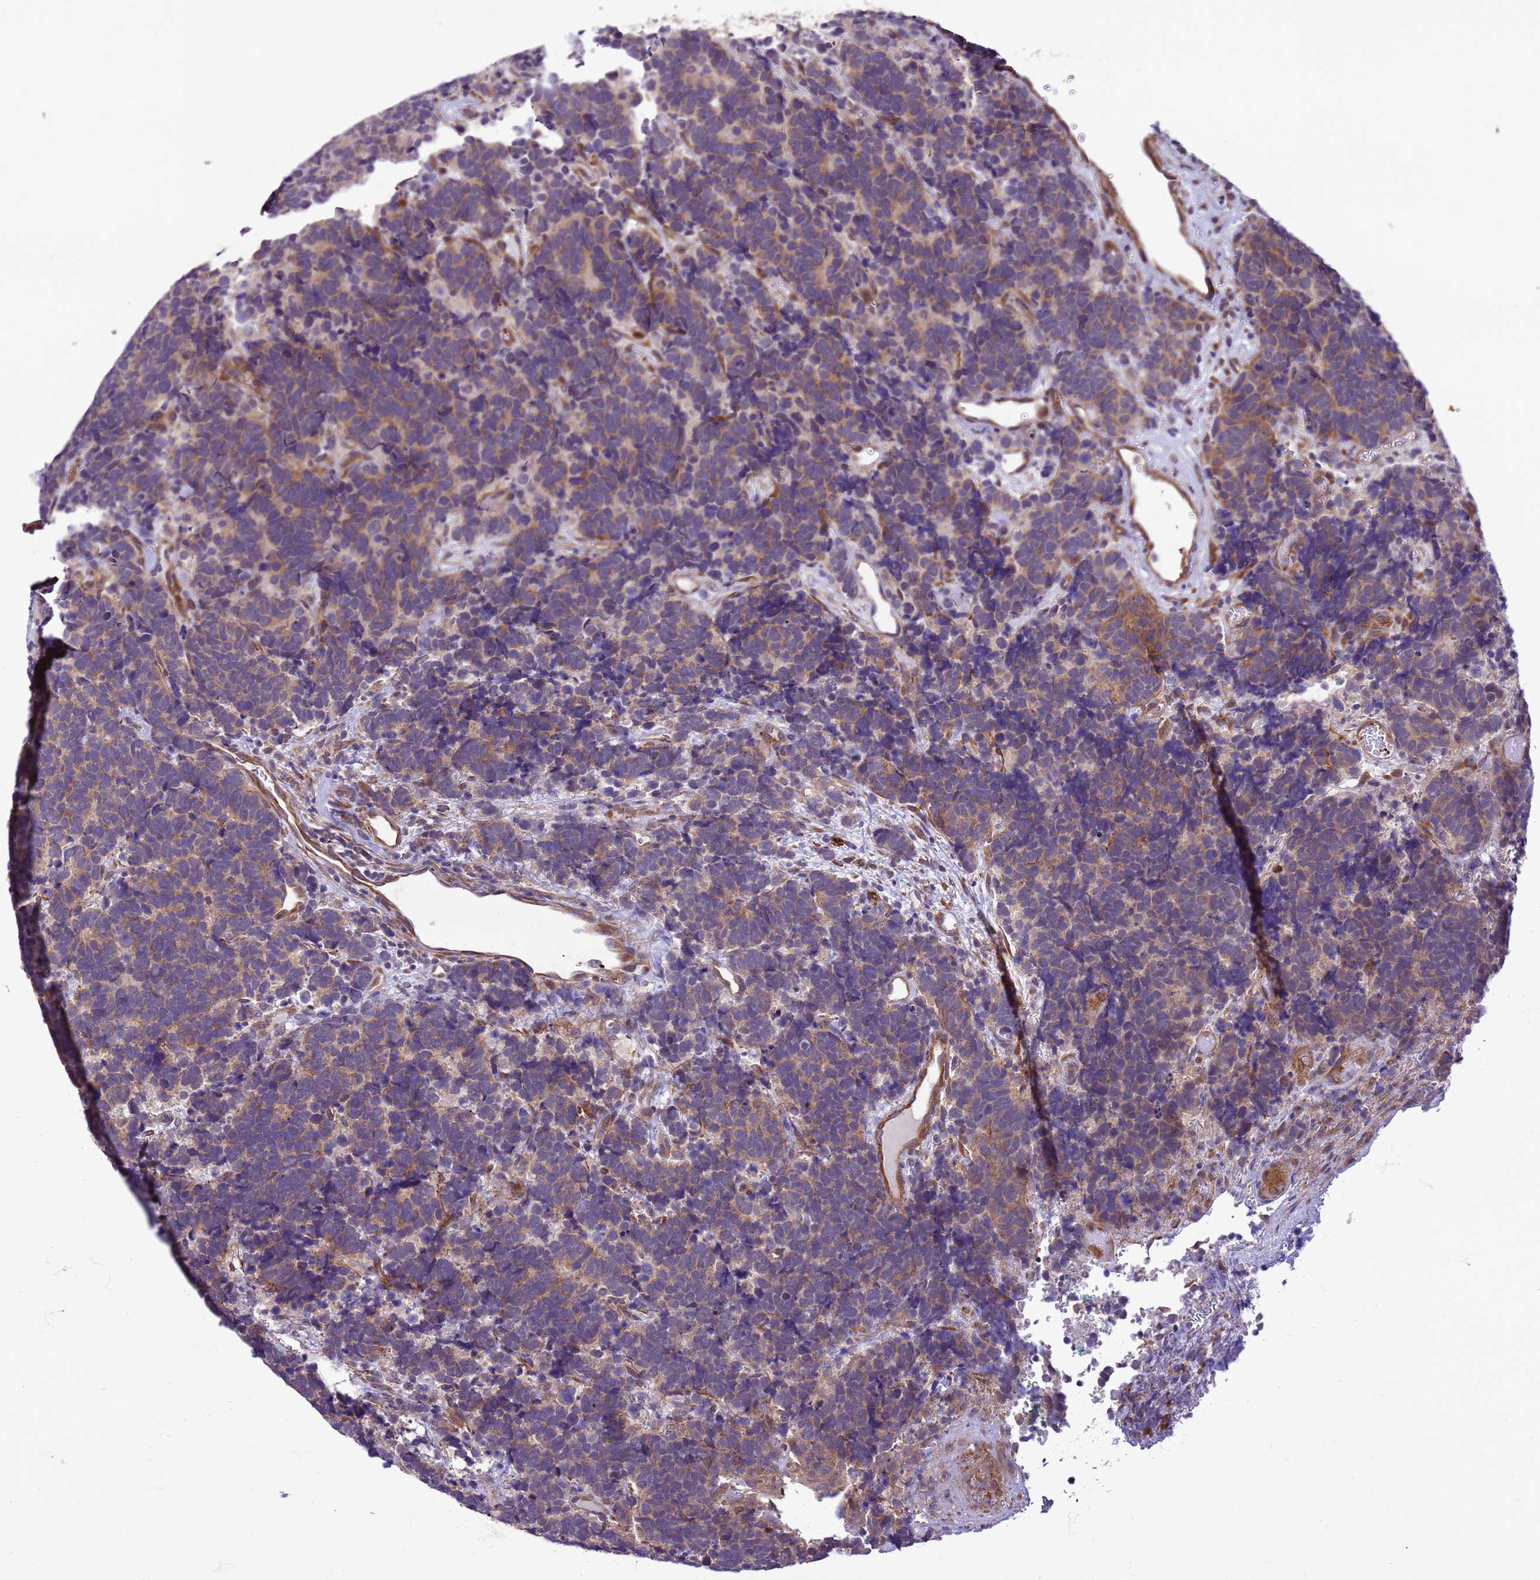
{"staining": {"intensity": "moderate", "quantity": "25%-75%", "location": "cytoplasmic/membranous"}, "tissue": "carcinoid", "cell_type": "Tumor cells", "image_type": "cancer", "snomed": [{"axis": "morphology", "description": "Carcinoma, NOS"}, {"axis": "morphology", "description": "Carcinoid, malignant, NOS"}, {"axis": "topography", "description": "Urinary bladder"}], "caption": "Immunohistochemistry (DAB) staining of human carcinoid (malignant) reveals moderate cytoplasmic/membranous protein positivity in about 25%-75% of tumor cells. (brown staining indicates protein expression, while blue staining denotes nuclei).", "gene": "GEN1", "patient": {"sex": "male", "age": 57}}